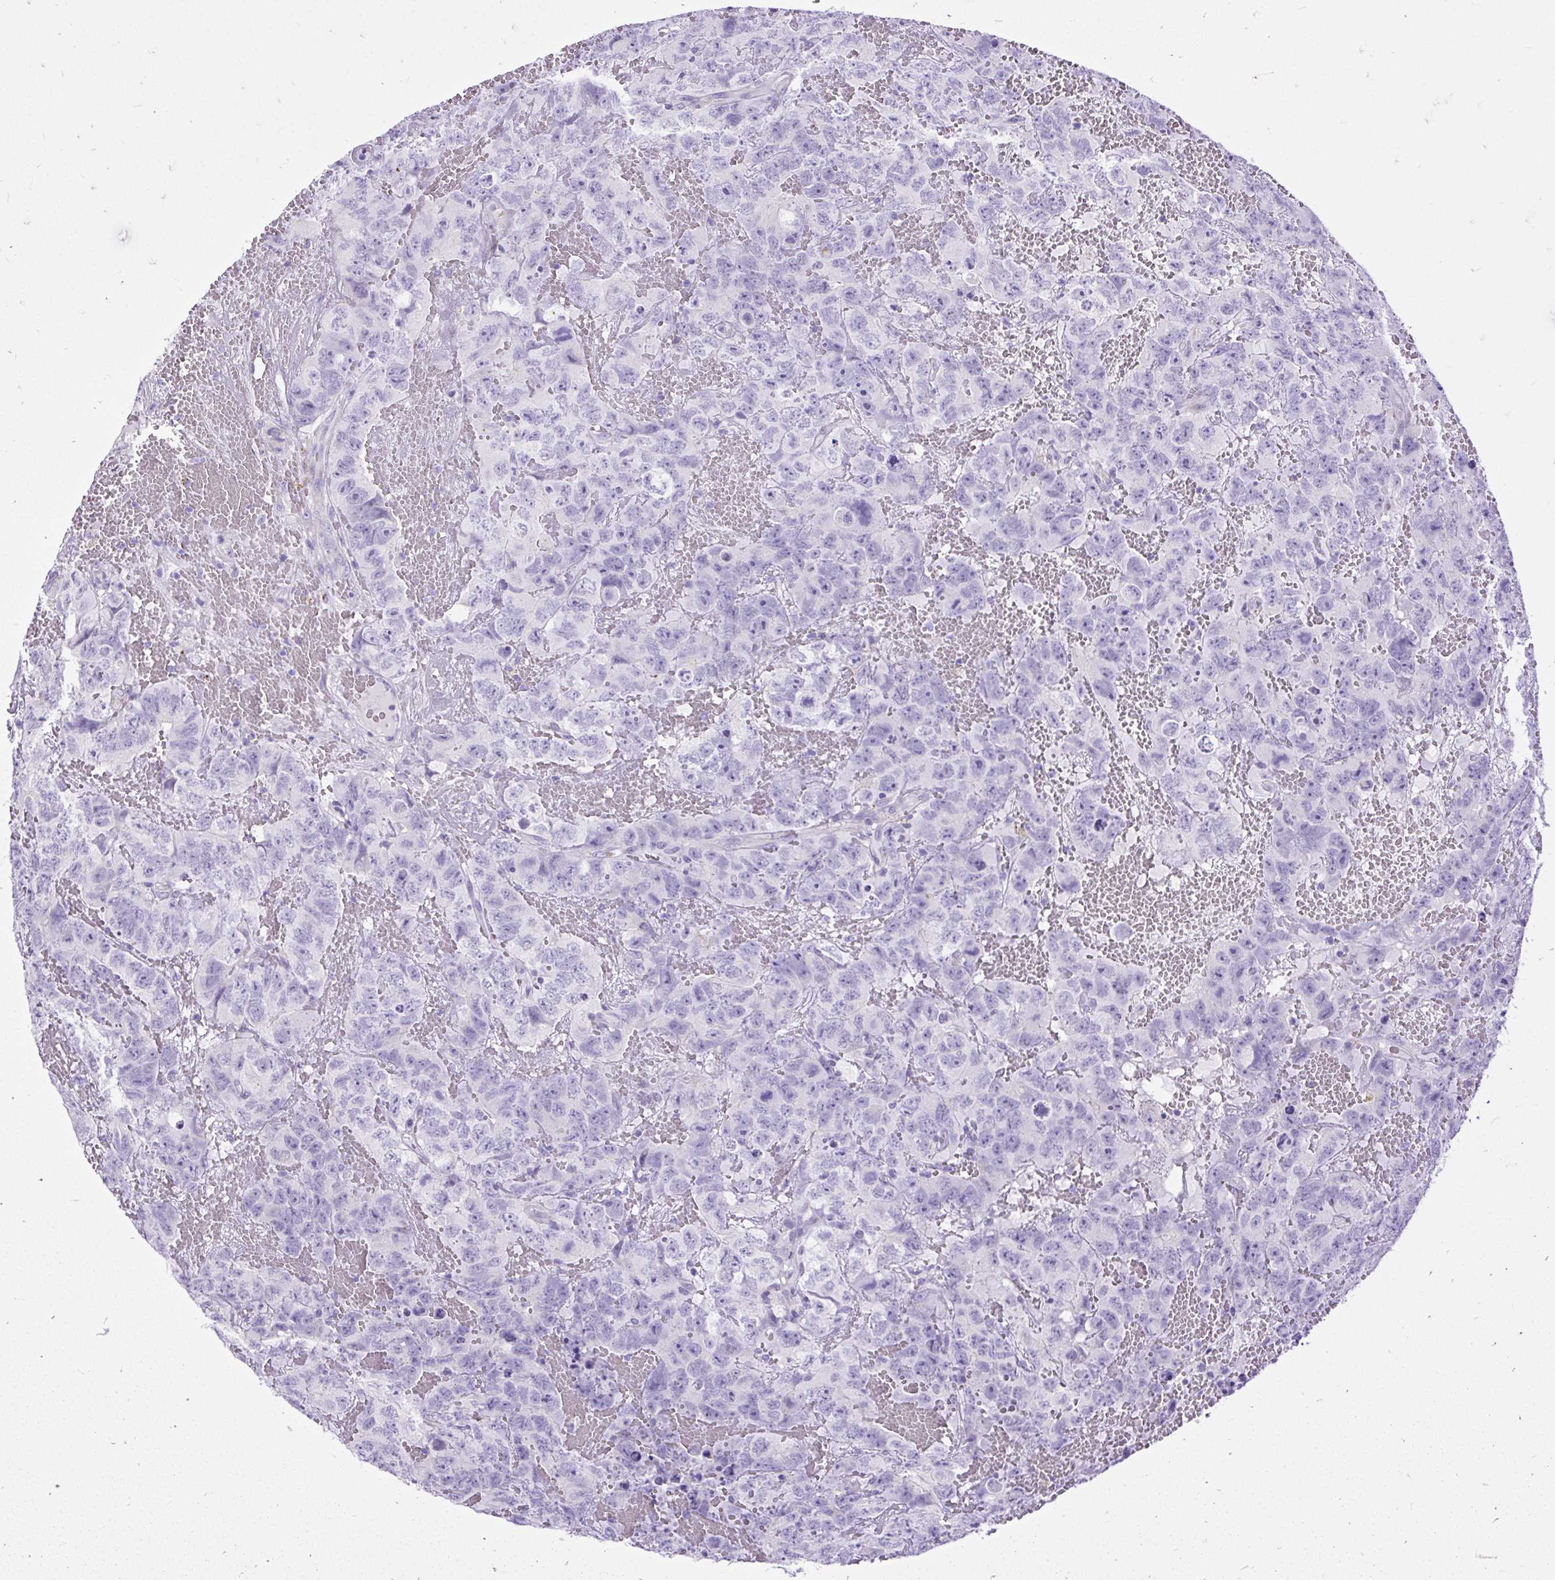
{"staining": {"intensity": "negative", "quantity": "none", "location": "none"}, "tissue": "testis cancer", "cell_type": "Tumor cells", "image_type": "cancer", "snomed": [{"axis": "morphology", "description": "Carcinoma, Embryonal, NOS"}, {"axis": "topography", "description": "Testis"}], "caption": "DAB (3,3'-diaminobenzidine) immunohistochemical staining of human testis cancer shows no significant expression in tumor cells.", "gene": "ZNF256", "patient": {"sex": "male", "age": 45}}